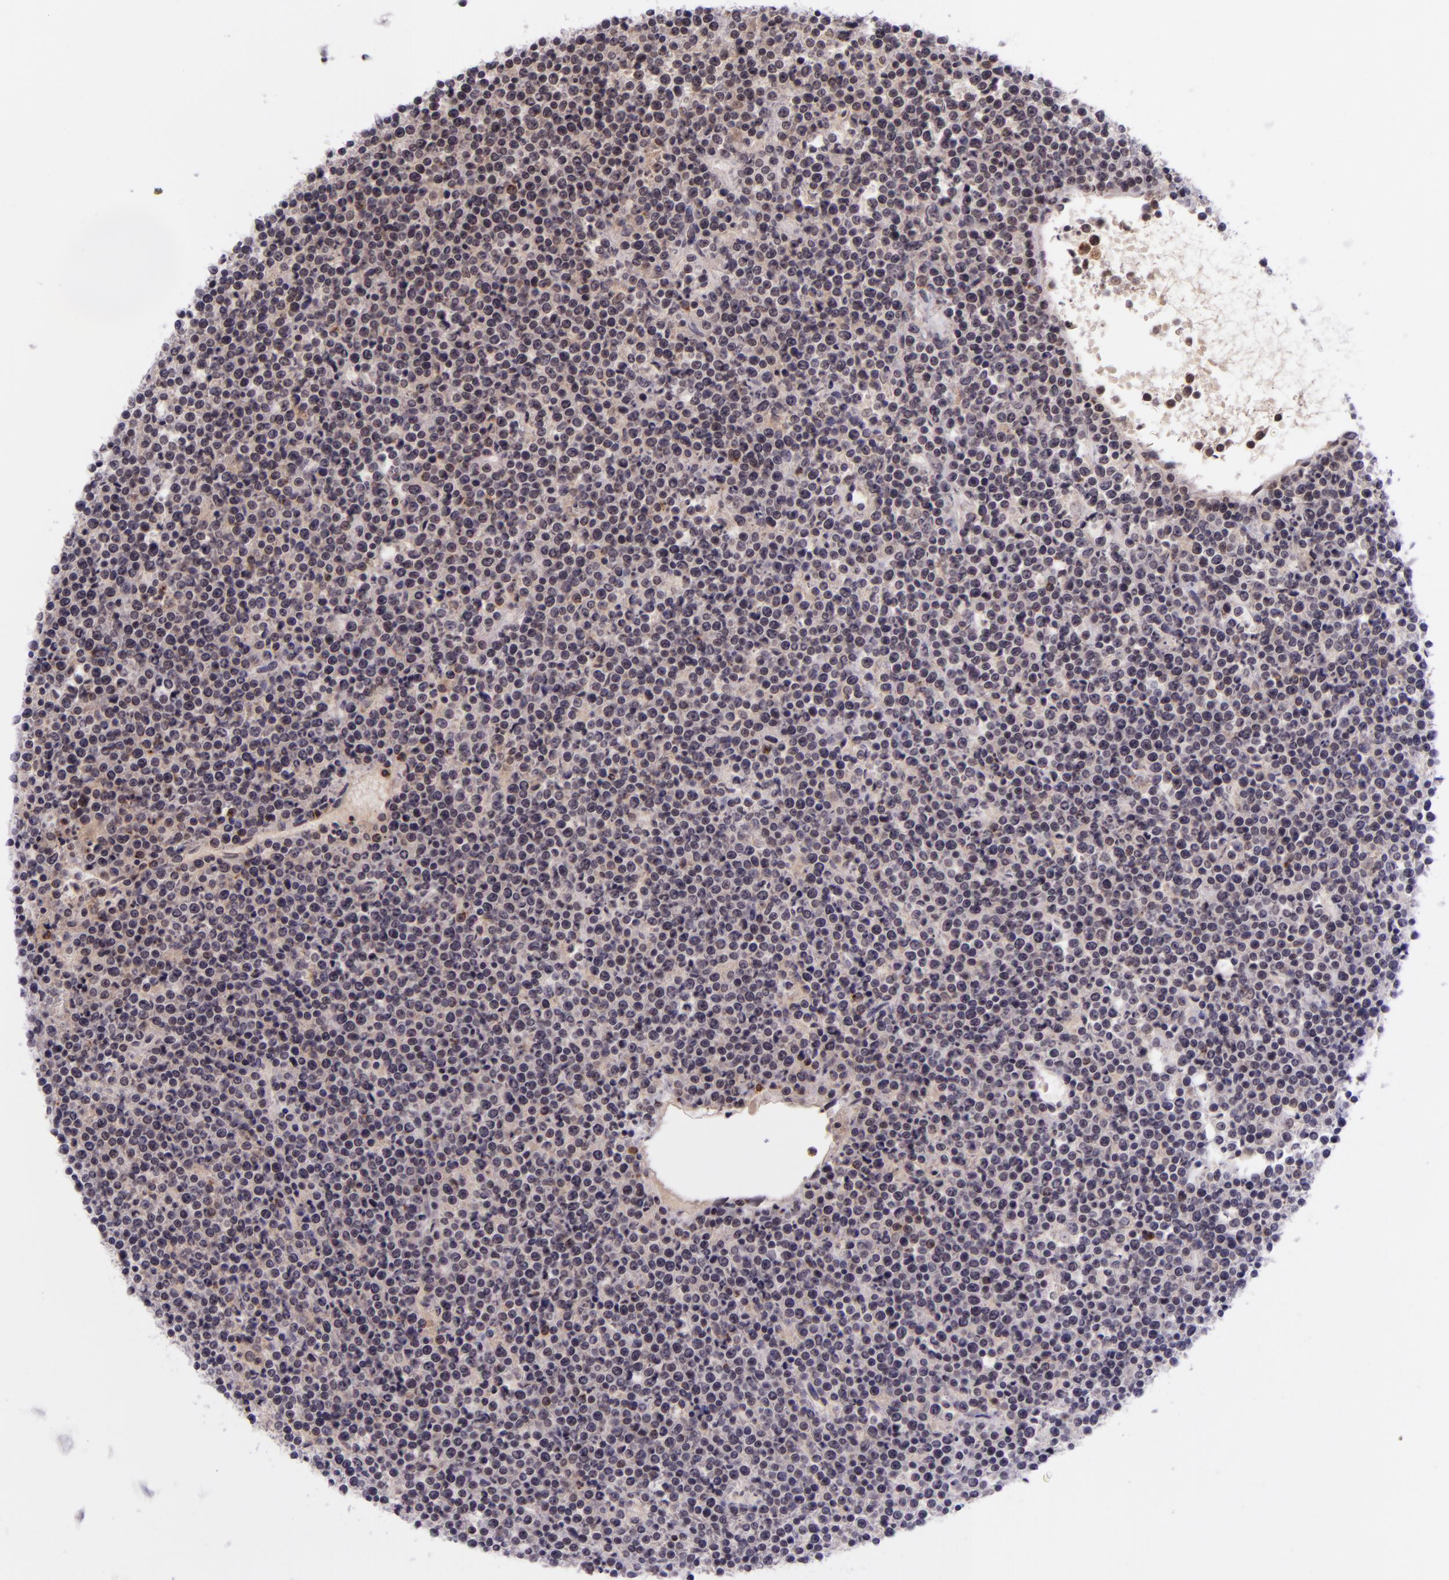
{"staining": {"intensity": "negative", "quantity": "none", "location": "none"}, "tissue": "lymphoma", "cell_type": "Tumor cells", "image_type": "cancer", "snomed": [{"axis": "morphology", "description": "Malignant lymphoma, non-Hodgkin's type, High grade"}, {"axis": "topography", "description": "Ovary"}], "caption": "Immunohistochemistry image of neoplastic tissue: human lymphoma stained with DAB (3,3'-diaminobenzidine) exhibits no significant protein positivity in tumor cells.", "gene": "SELL", "patient": {"sex": "female", "age": 56}}